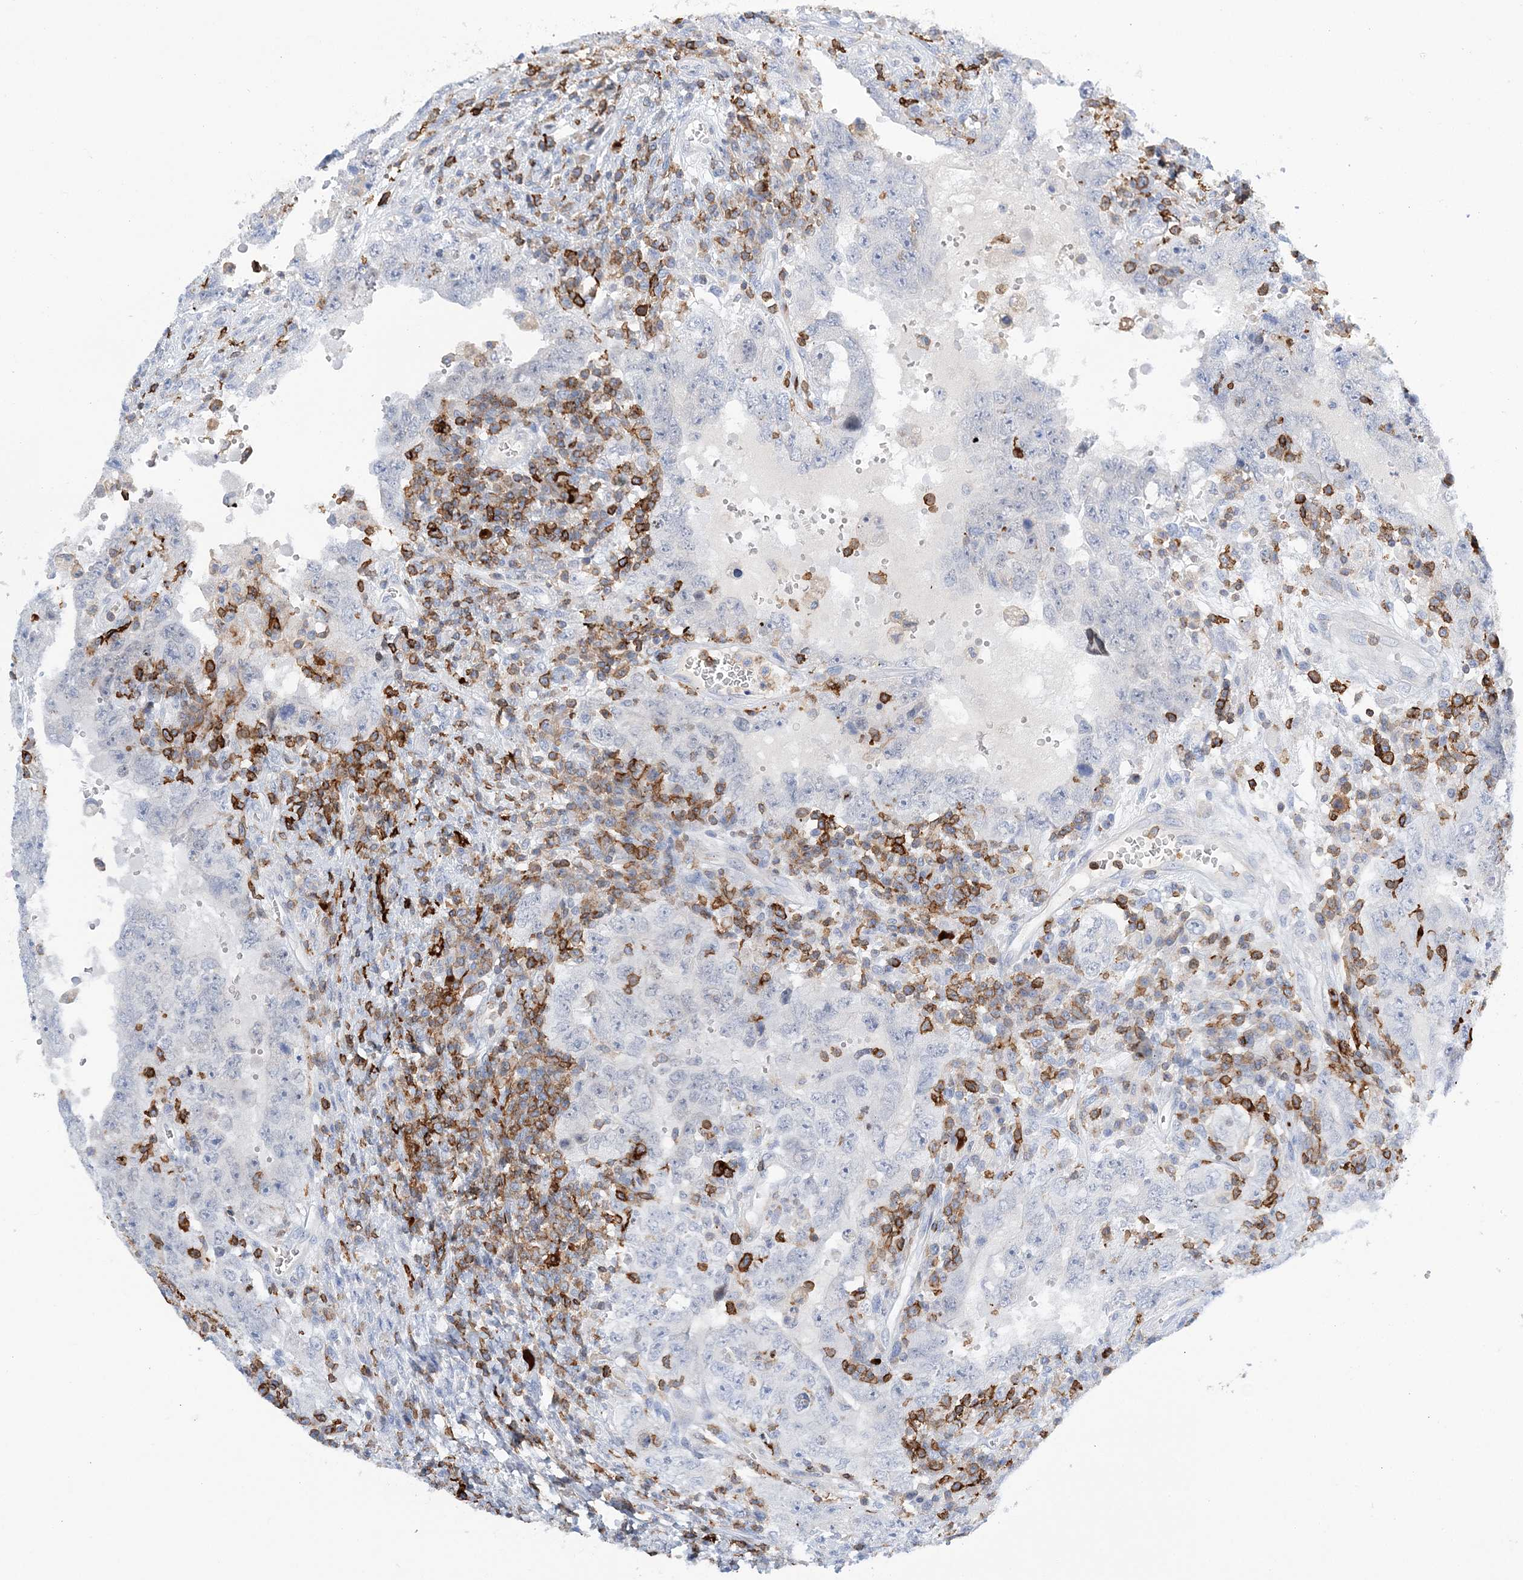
{"staining": {"intensity": "negative", "quantity": "none", "location": "none"}, "tissue": "testis cancer", "cell_type": "Tumor cells", "image_type": "cancer", "snomed": [{"axis": "morphology", "description": "Carcinoma, Embryonal, NOS"}, {"axis": "topography", "description": "Testis"}], "caption": "High magnification brightfield microscopy of testis cancer stained with DAB (3,3'-diaminobenzidine) (brown) and counterstained with hematoxylin (blue): tumor cells show no significant positivity. (Brightfield microscopy of DAB IHC at high magnification).", "gene": "PRMT9", "patient": {"sex": "male", "age": 26}}